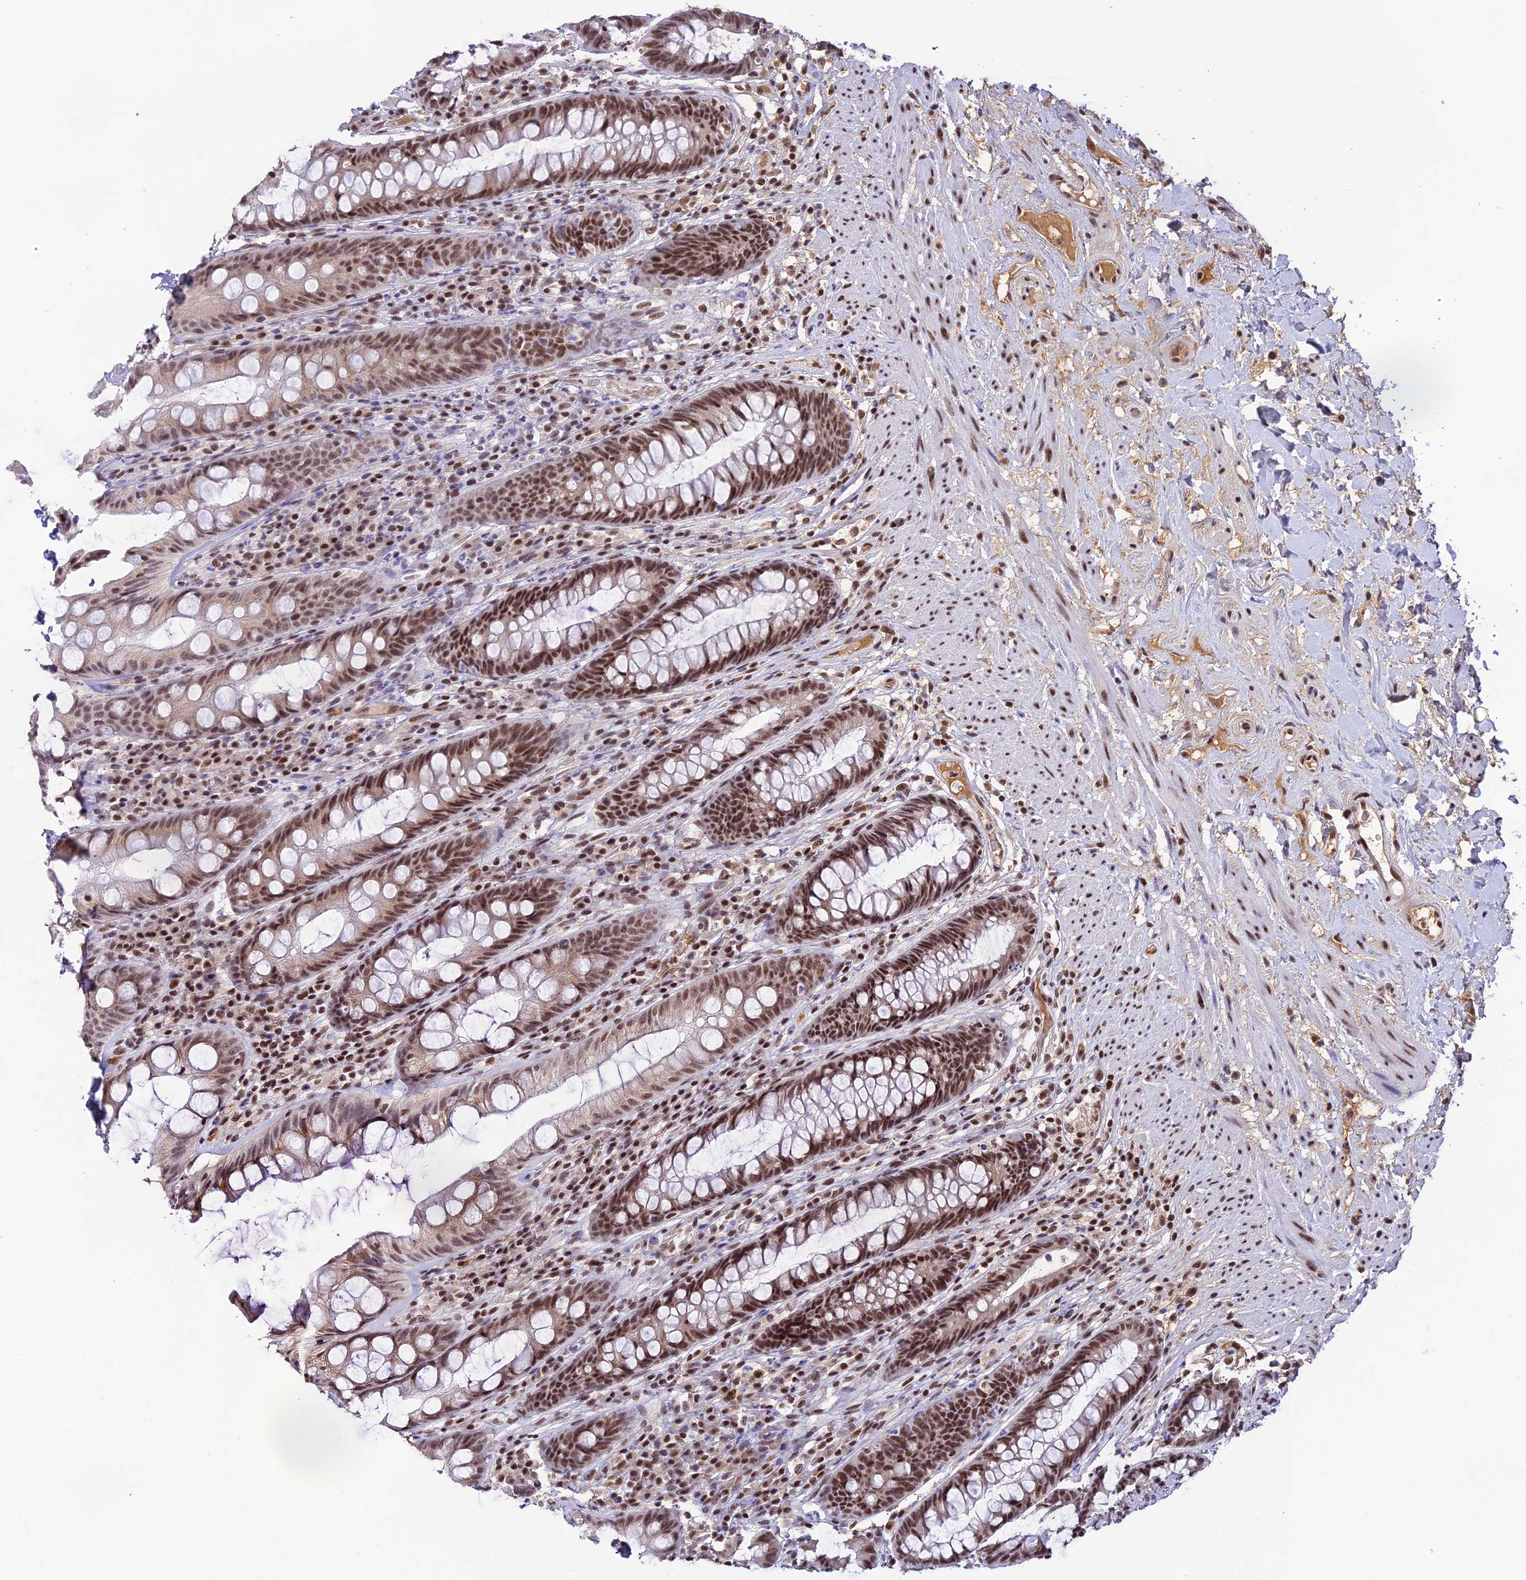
{"staining": {"intensity": "moderate", "quantity": ">75%", "location": "cytoplasmic/membranous,nuclear"}, "tissue": "rectum", "cell_type": "Glandular cells", "image_type": "normal", "snomed": [{"axis": "morphology", "description": "Normal tissue, NOS"}, {"axis": "topography", "description": "Rectum"}], "caption": "Immunohistochemical staining of normal human rectum demonstrates >75% levels of moderate cytoplasmic/membranous,nuclear protein staining in about >75% of glandular cells.", "gene": "THAP11", "patient": {"sex": "male", "age": 74}}